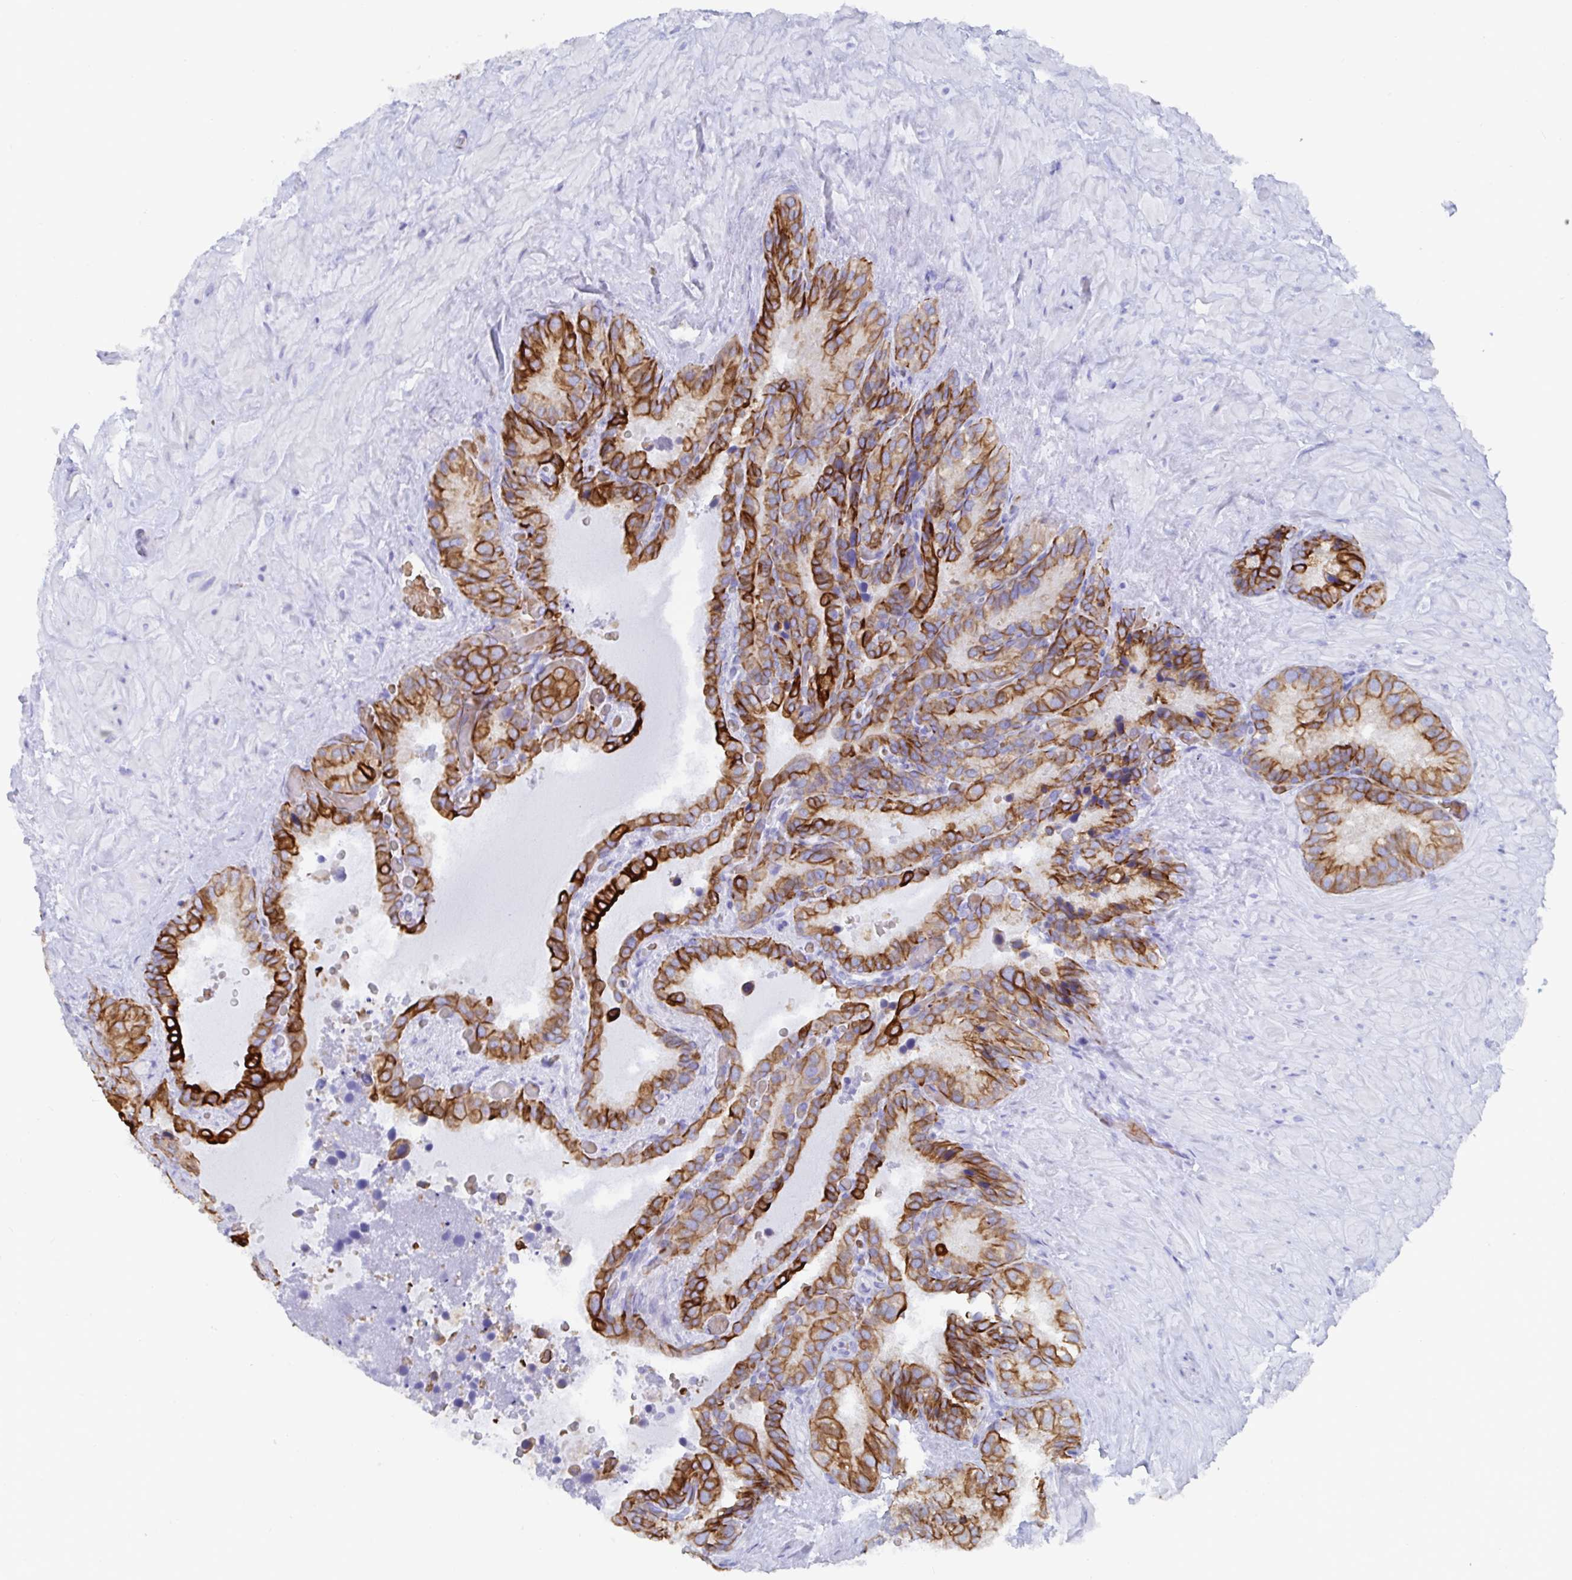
{"staining": {"intensity": "strong", "quantity": "25%-75%", "location": "cytoplasmic/membranous"}, "tissue": "seminal vesicle", "cell_type": "Glandular cells", "image_type": "normal", "snomed": [{"axis": "morphology", "description": "Normal tissue, NOS"}, {"axis": "topography", "description": "Seminal veicle"}], "caption": "Immunohistochemistry (IHC) staining of benign seminal vesicle, which shows high levels of strong cytoplasmic/membranous staining in approximately 25%-75% of glandular cells indicating strong cytoplasmic/membranous protein positivity. The staining was performed using DAB (brown) for protein detection and nuclei were counterstained in hematoxylin (blue).", "gene": "CLDN8", "patient": {"sex": "male", "age": 60}}